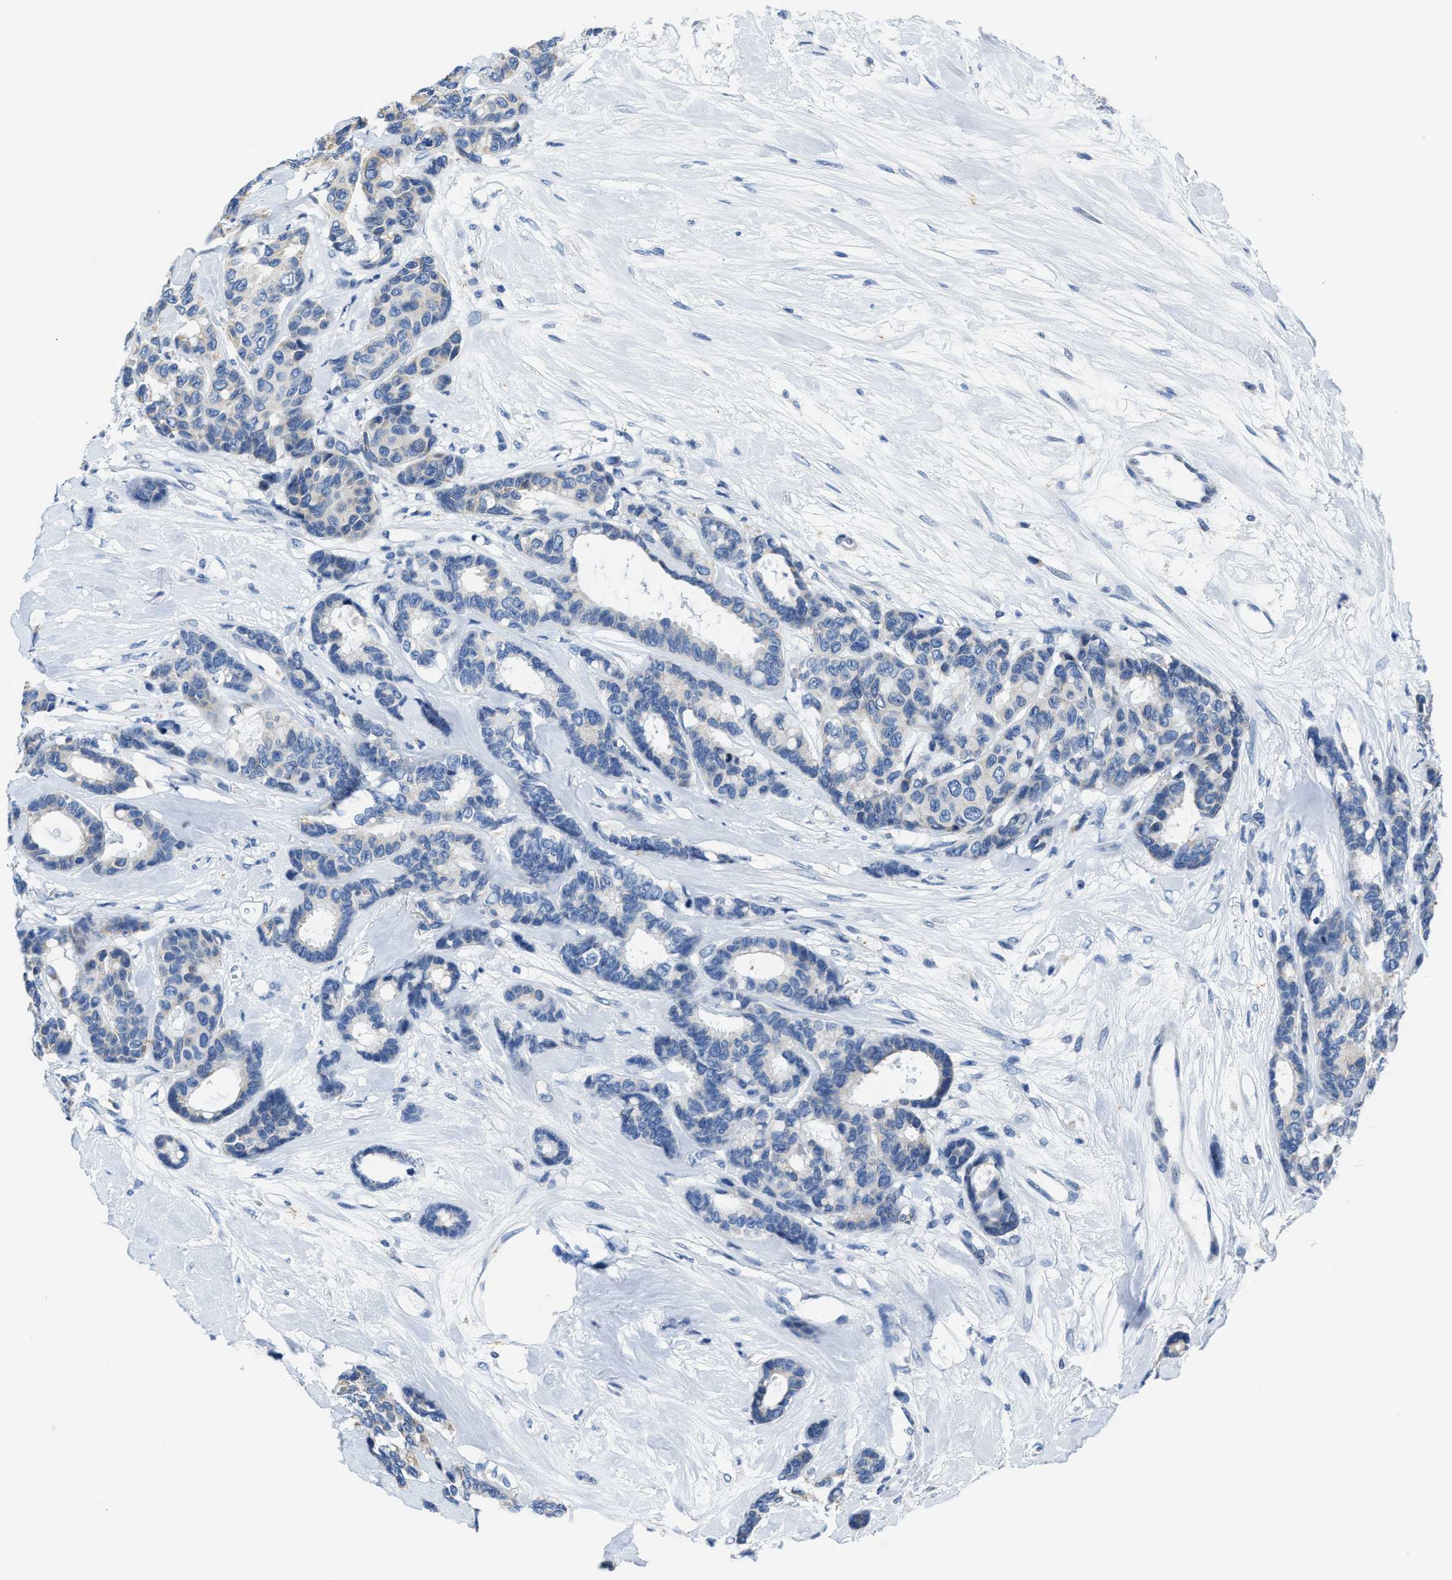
{"staining": {"intensity": "negative", "quantity": "none", "location": "none"}, "tissue": "breast cancer", "cell_type": "Tumor cells", "image_type": "cancer", "snomed": [{"axis": "morphology", "description": "Duct carcinoma"}, {"axis": "topography", "description": "Breast"}], "caption": "The image displays no significant staining in tumor cells of breast intraductal carcinoma. The staining is performed using DAB brown chromogen with nuclei counter-stained in using hematoxylin.", "gene": "ASZ1", "patient": {"sex": "female", "age": 87}}